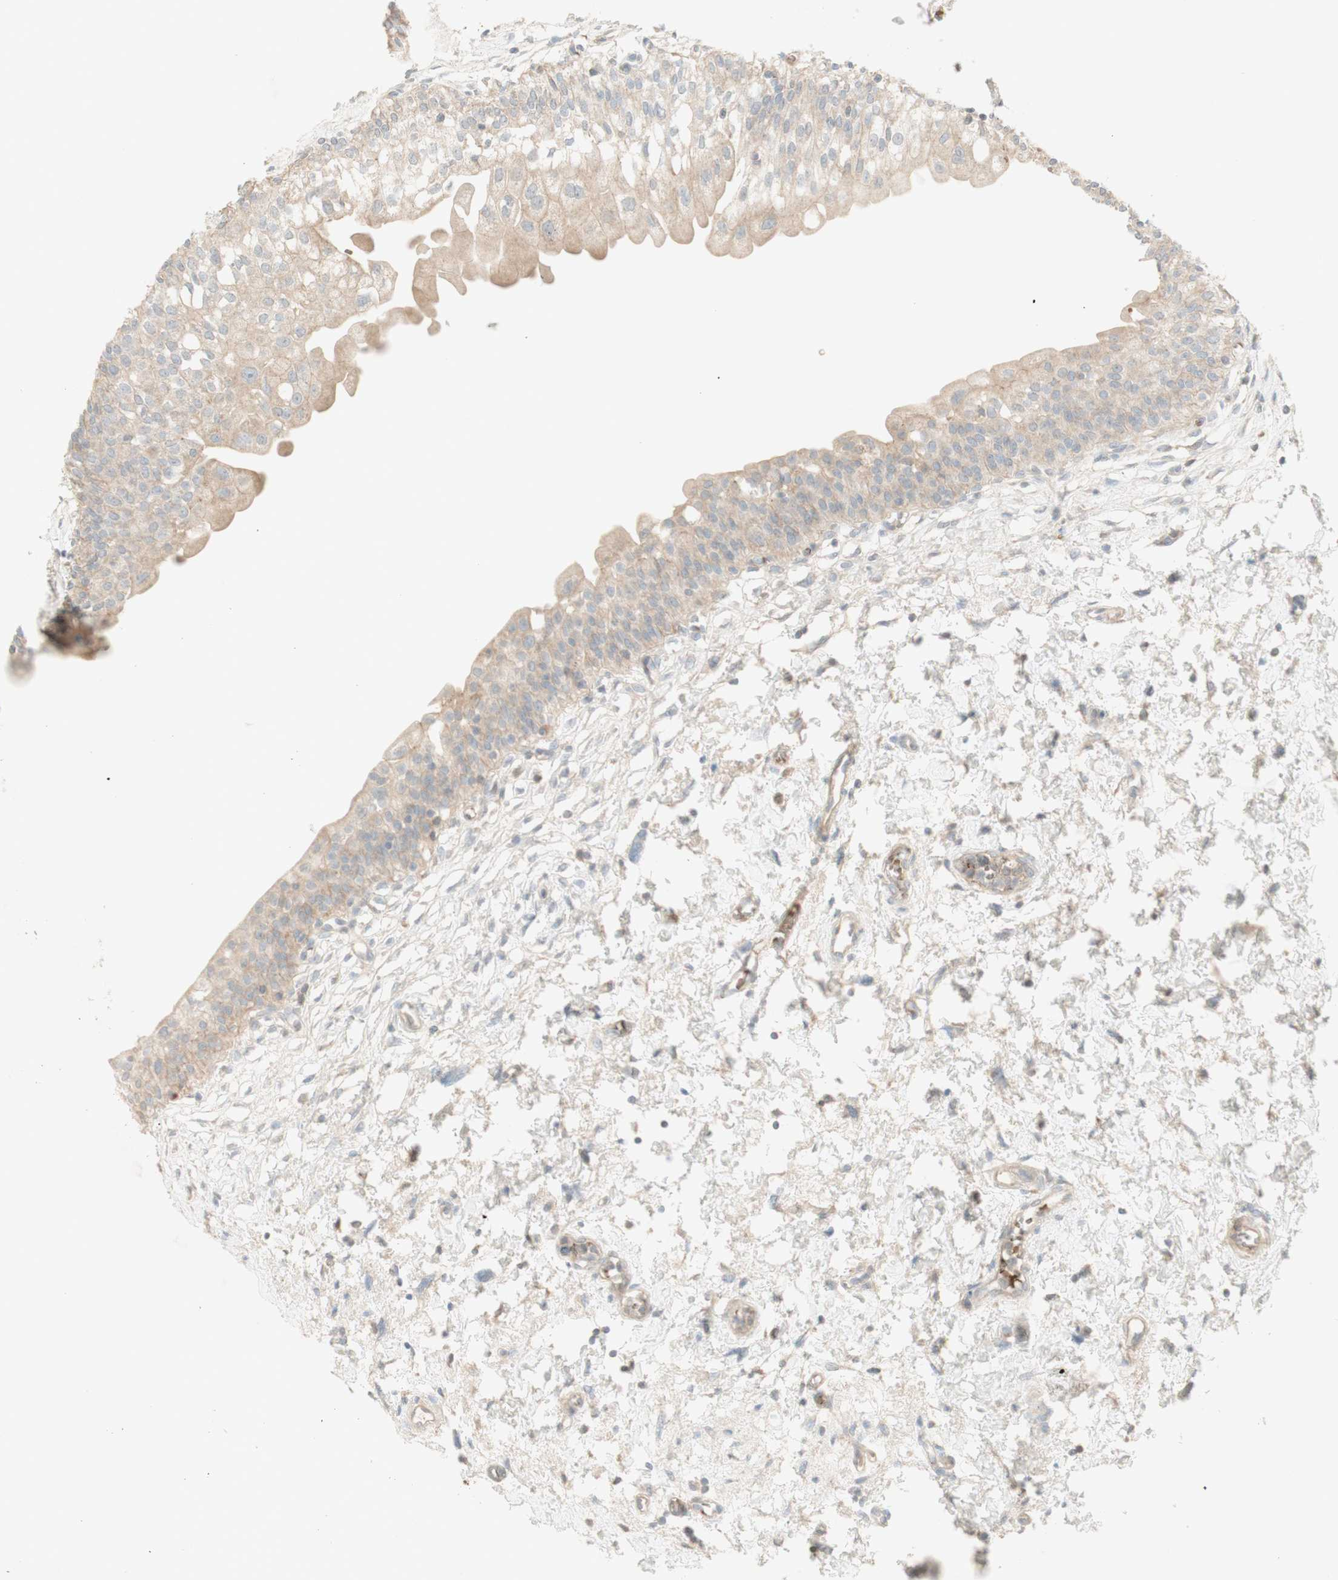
{"staining": {"intensity": "moderate", "quantity": ">75%", "location": "cytoplasmic/membranous"}, "tissue": "urinary bladder", "cell_type": "Urothelial cells", "image_type": "normal", "snomed": [{"axis": "morphology", "description": "Normal tissue, NOS"}, {"axis": "topography", "description": "Urinary bladder"}], "caption": "A brown stain highlights moderate cytoplasmic/membranous staining of a protein in urothelial cells of benign human urinary bladder. (DAB (3,3'-diaminobenzidine) IHC, brown staining for protein, blue staining for nuclei).", "gene": "PTGER4", "patient": {"sex": "male", "age": 55}}